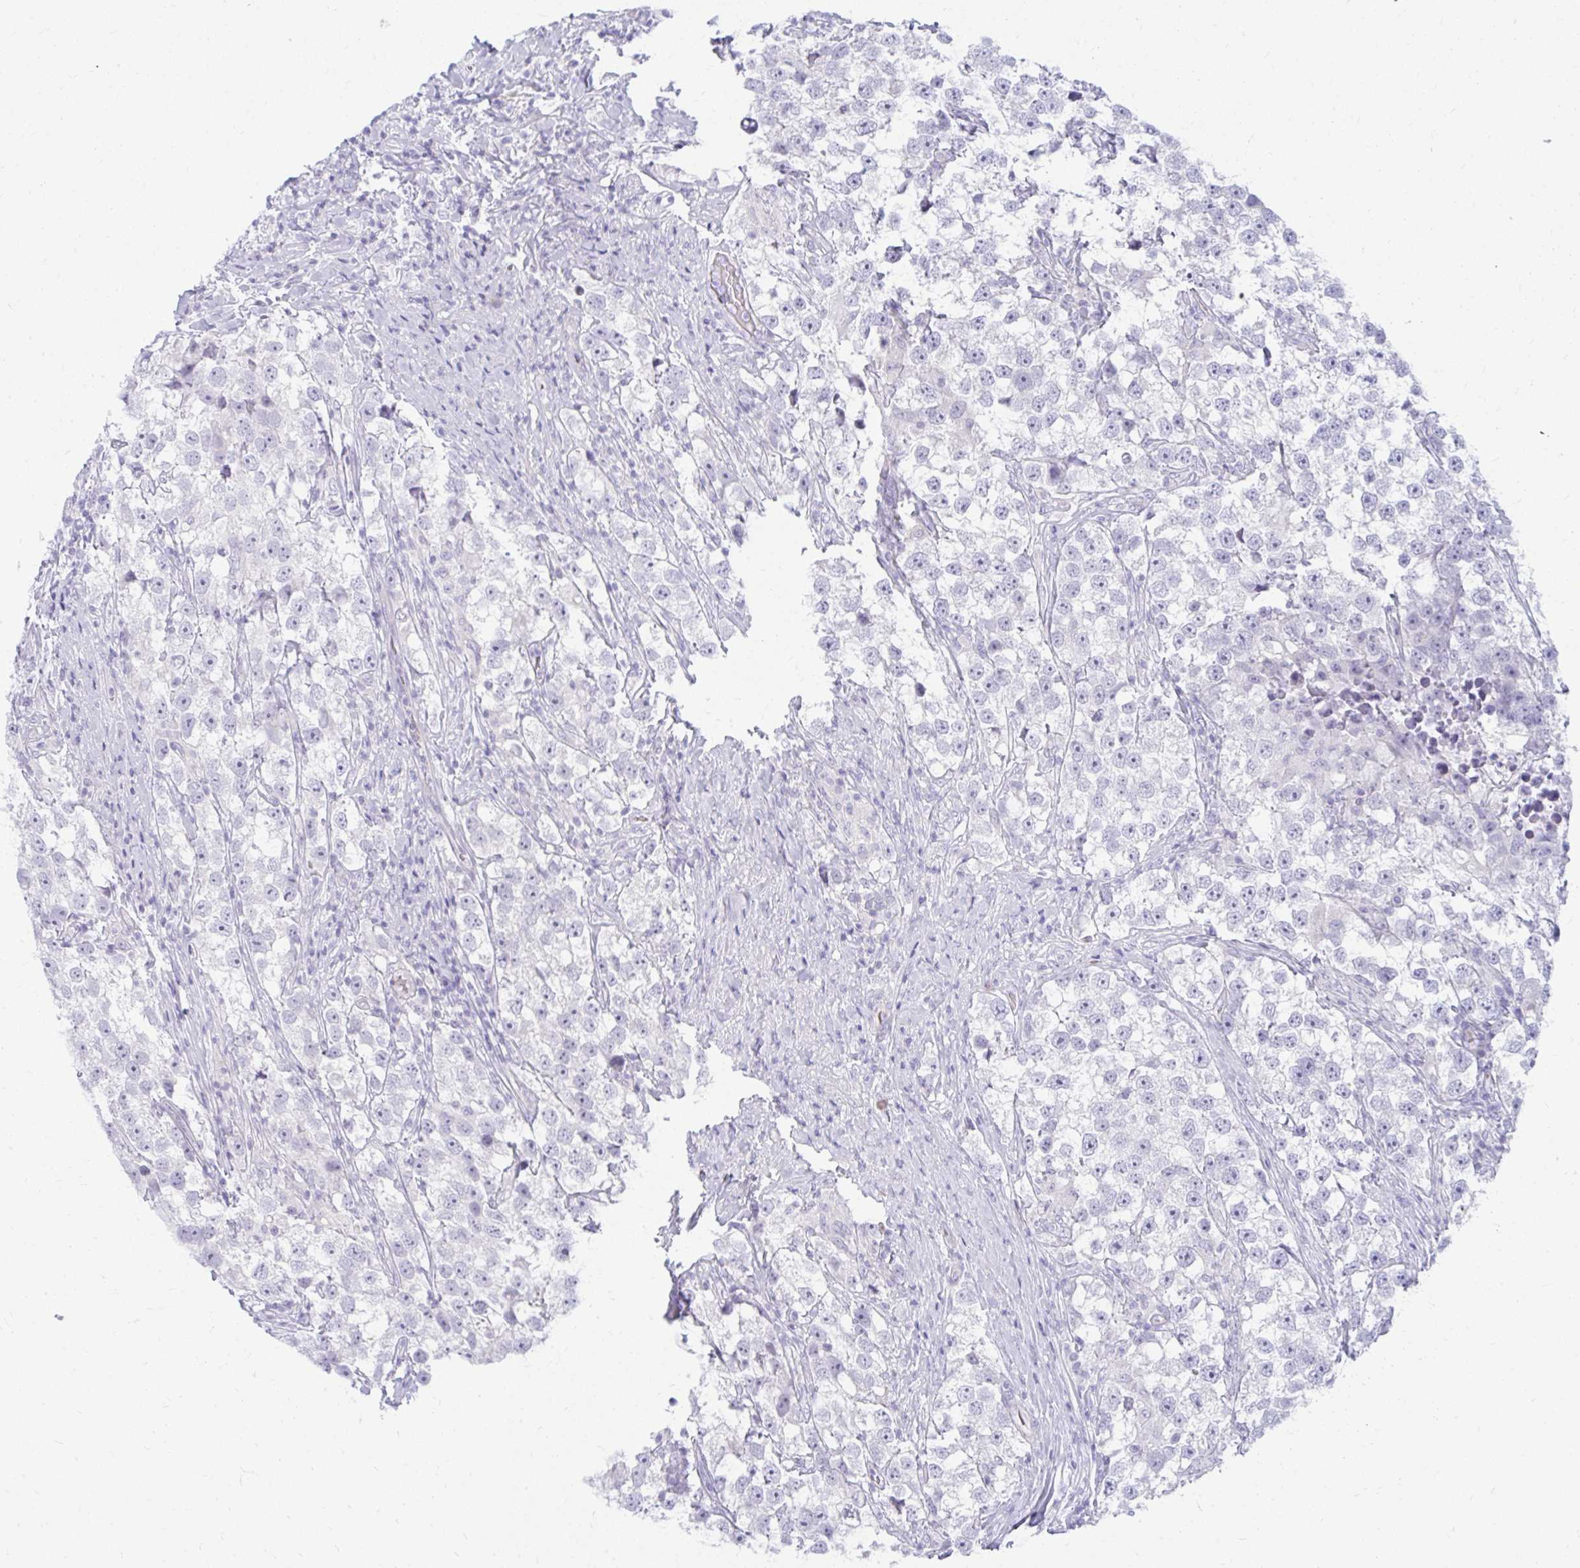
{"staining": {"intensity": "negative", "quantity": "none", "location": "none"}, "tissue": "testis cancer", "cell_type": "Tumor cells", "image_type": "cancer", "snomed": [{"axis": "morphology", "description": "Seminoma, NOS"}, {"axis": "topography", "description": "Testis"}], "caption": "DAB (3,3'-diaminobenzidine) immunohistochemical staining of seminoma (testis) exhibits no significant positivity in tumor cells.", "gene": "TSPEAR", "patient": {"sex": "male", "age": 46}}